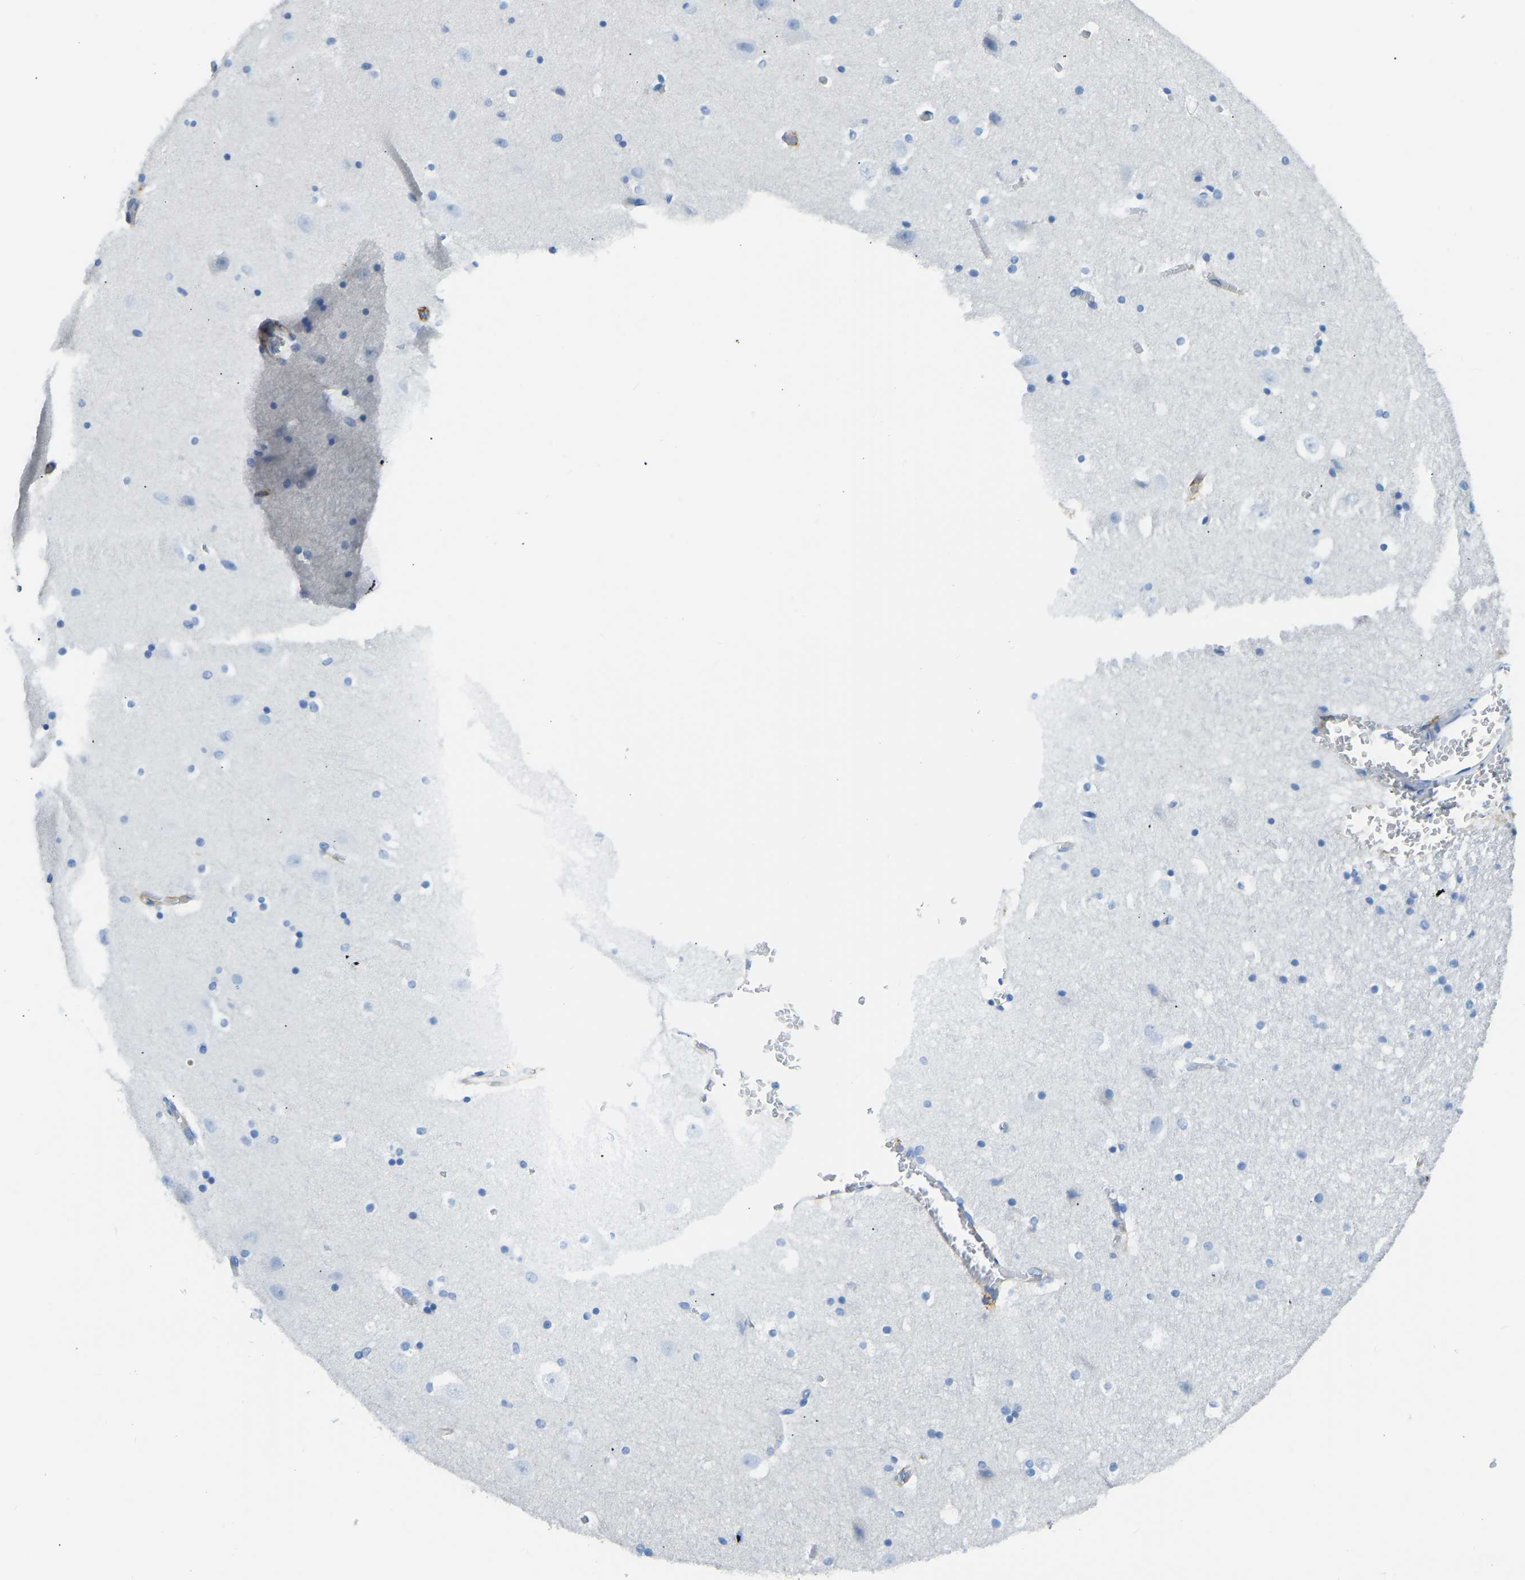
{"staining": {"intensity": "negative", "quantity": "none", "location": "none"}, "tissue": "hippocampus", "cell_type": "Glial cells", "image_type": "normal", "snomed": [{"axis": "morphology", "description": "Normal tissue, NOS"}, {"axis": "topography", "description": "Hippocampus"}], "caption": "Immunohistochemical staining of normal hippocampus demonstrates no significant expression in glial cells.", "gene": "COL15A1", "patient": {"sex": "male", "age": 45}}